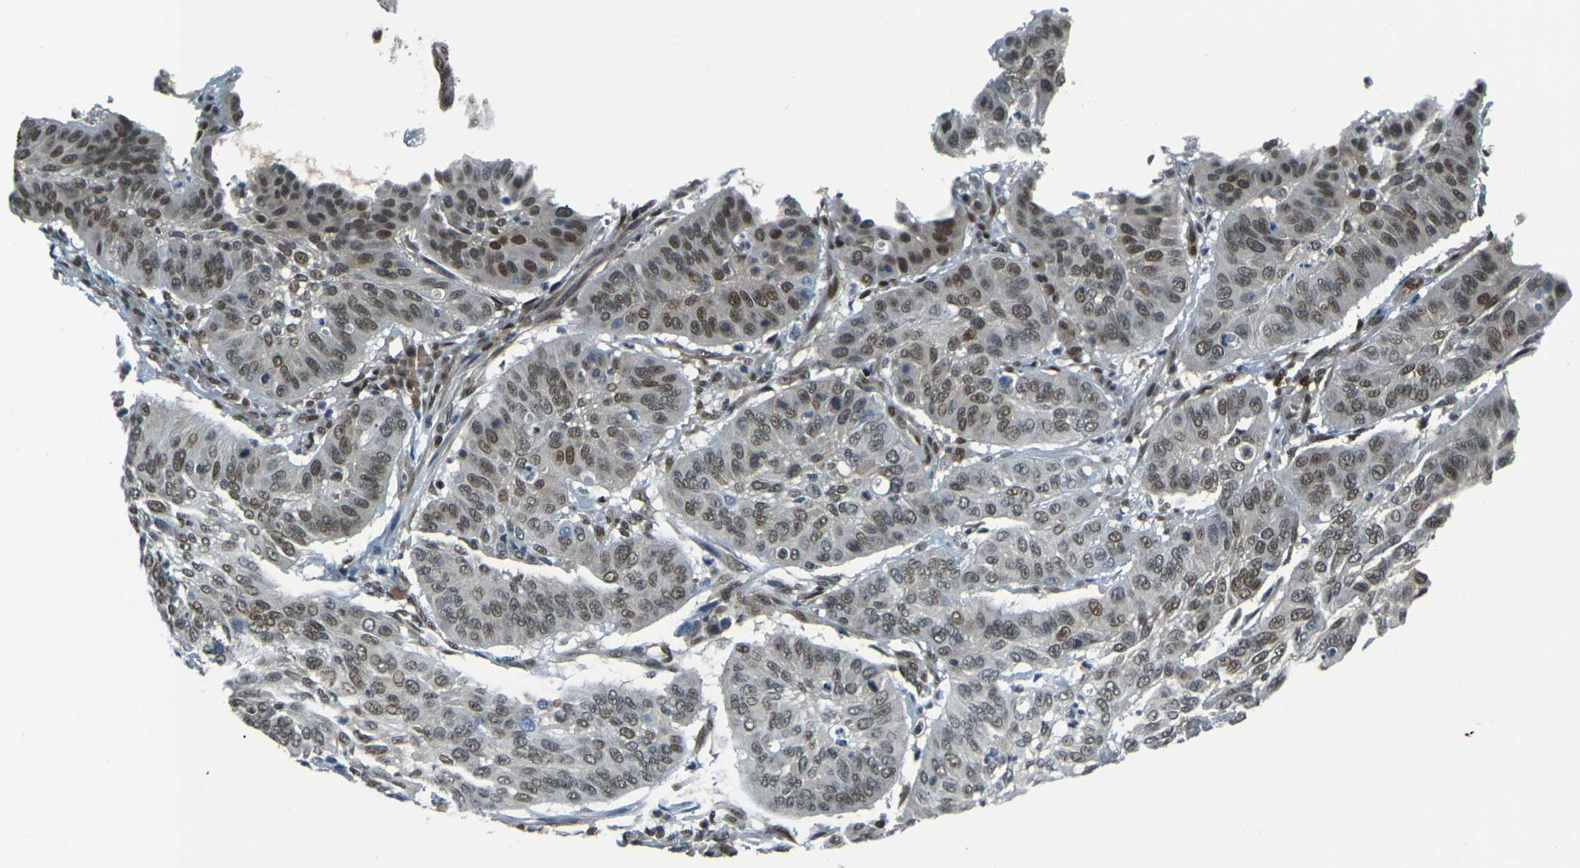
{"staining": {"intensity": "moderate", "quantity": ">75%", "location": "nuclear"}, "tissue": "cervical cancer", "cell_type": "Tumor cells", "image_type": "cancer", "snomed": [{"axis": "morphology", "description": "Squamous cell carcinoma, NOS"}, {"axis": "topography", "description": "Cervix"}], "caption": "Cervical cancer stained with DAB IHC displays medium levels of moderate nuclear expression in approximately >75% of tumor cells.", "gene": "NHEJ1", "patient": {"sex": "female", "age": 39}}